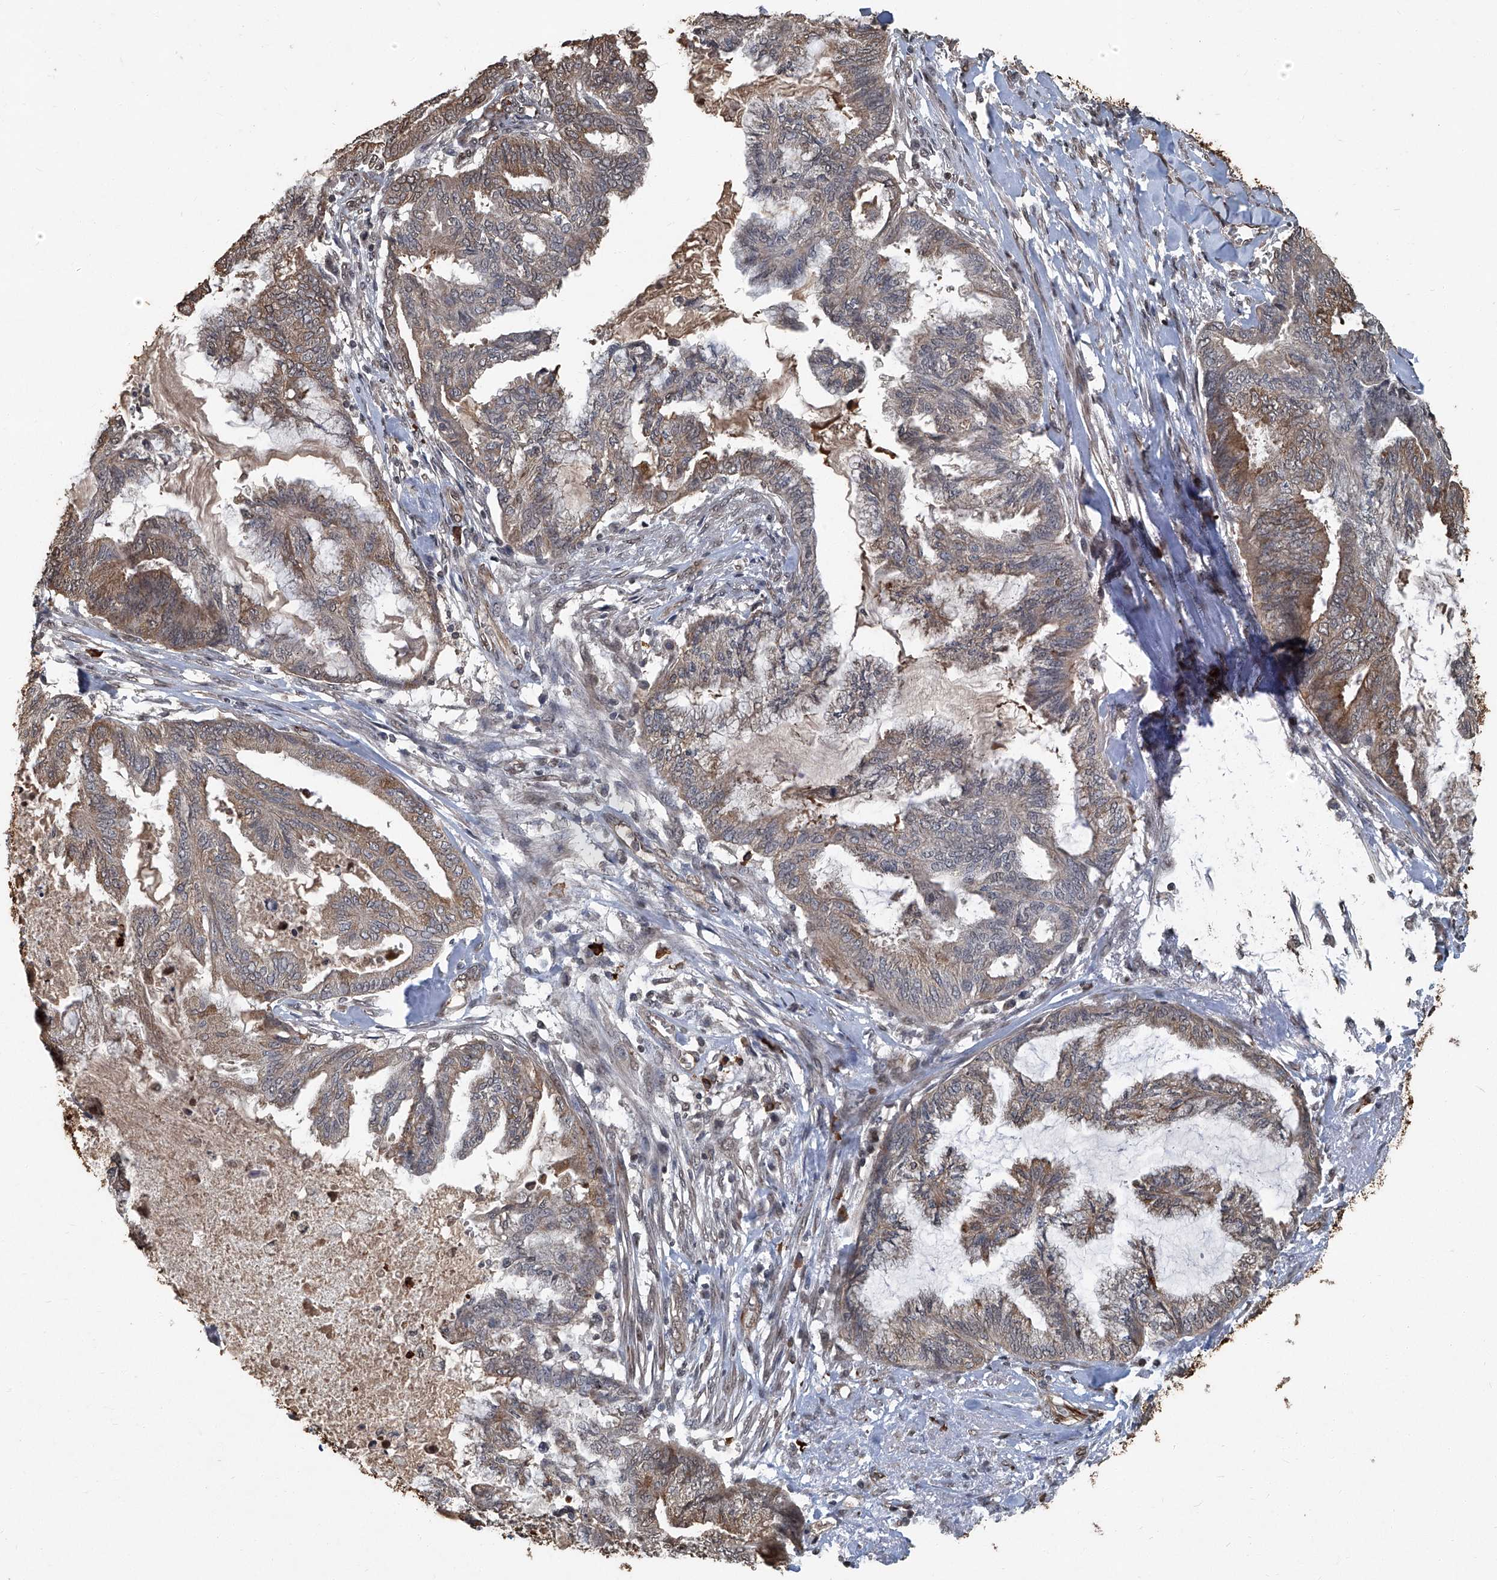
{"staining": {"intensity": "weak", "quantity": "25%-75%", "location": "cytoplasmic/membranous"}, "tissue": "endometrial cancer", "cell_type": "Tumor cells", "image_type": "cancer", "snomed": [{"axis": "morphology", "description": "Adenocarcinoma, NOS"}, {"axis": "topography", "description": "Endometrium"}], "caption": "Endometrial cancer (adenocarcinoma) stained for a protein displays weak cytoplasmic/membranous positivity in tumor cells. Ihc stains the protein of interest in brown and the nuclei are stained blue.", "gene": "GPR132", "patient": {"sex": "female", "age": 86}}